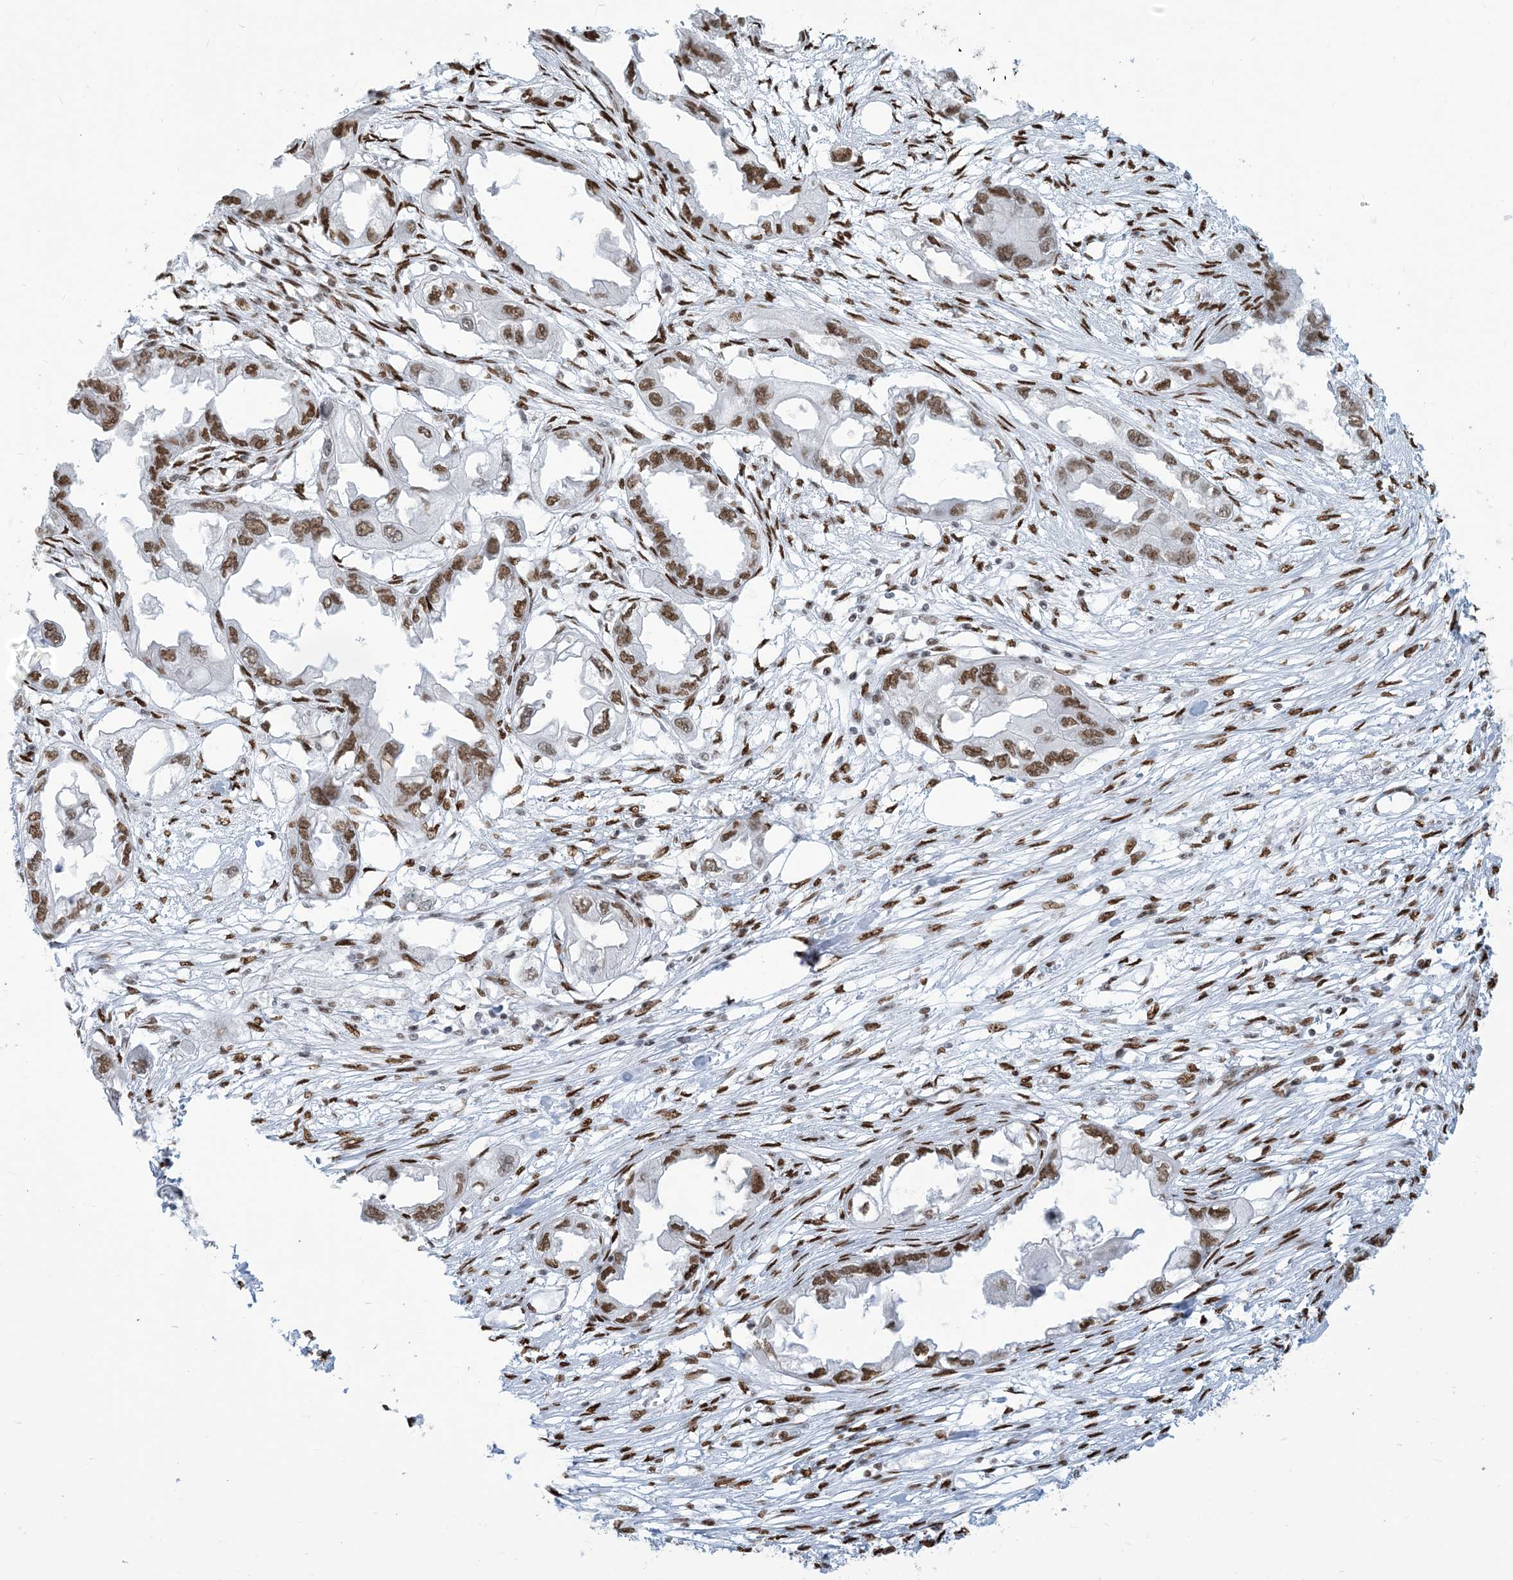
{"staining": {"intensity": "moderate", "quantity": ">75%", "location": "nuclear"}, "tissue": "endometrial cancer", "cell_type": "Tumor cells", "image_type": "cancer", "snomed": [{"axis": "morphology", "description": "Adenocarcinoma, NOS"}, {"axis": "morphology", "description": "Adenocarcinoma, metastatic, NOS"}, {"axis": "topography", "description": "Adipose tissue"}, {"axis": "topography", "description": "Endometrium"}], "caption": "Immunohistochemical staining of human metastatic adenocarcinoma (endometrial) exhibits medium levels of moderate nuclear protein positivity in approximately >75% of tumor cells.", "gene": "STAG1", "patient": {"sex": "female", "age": 67}}